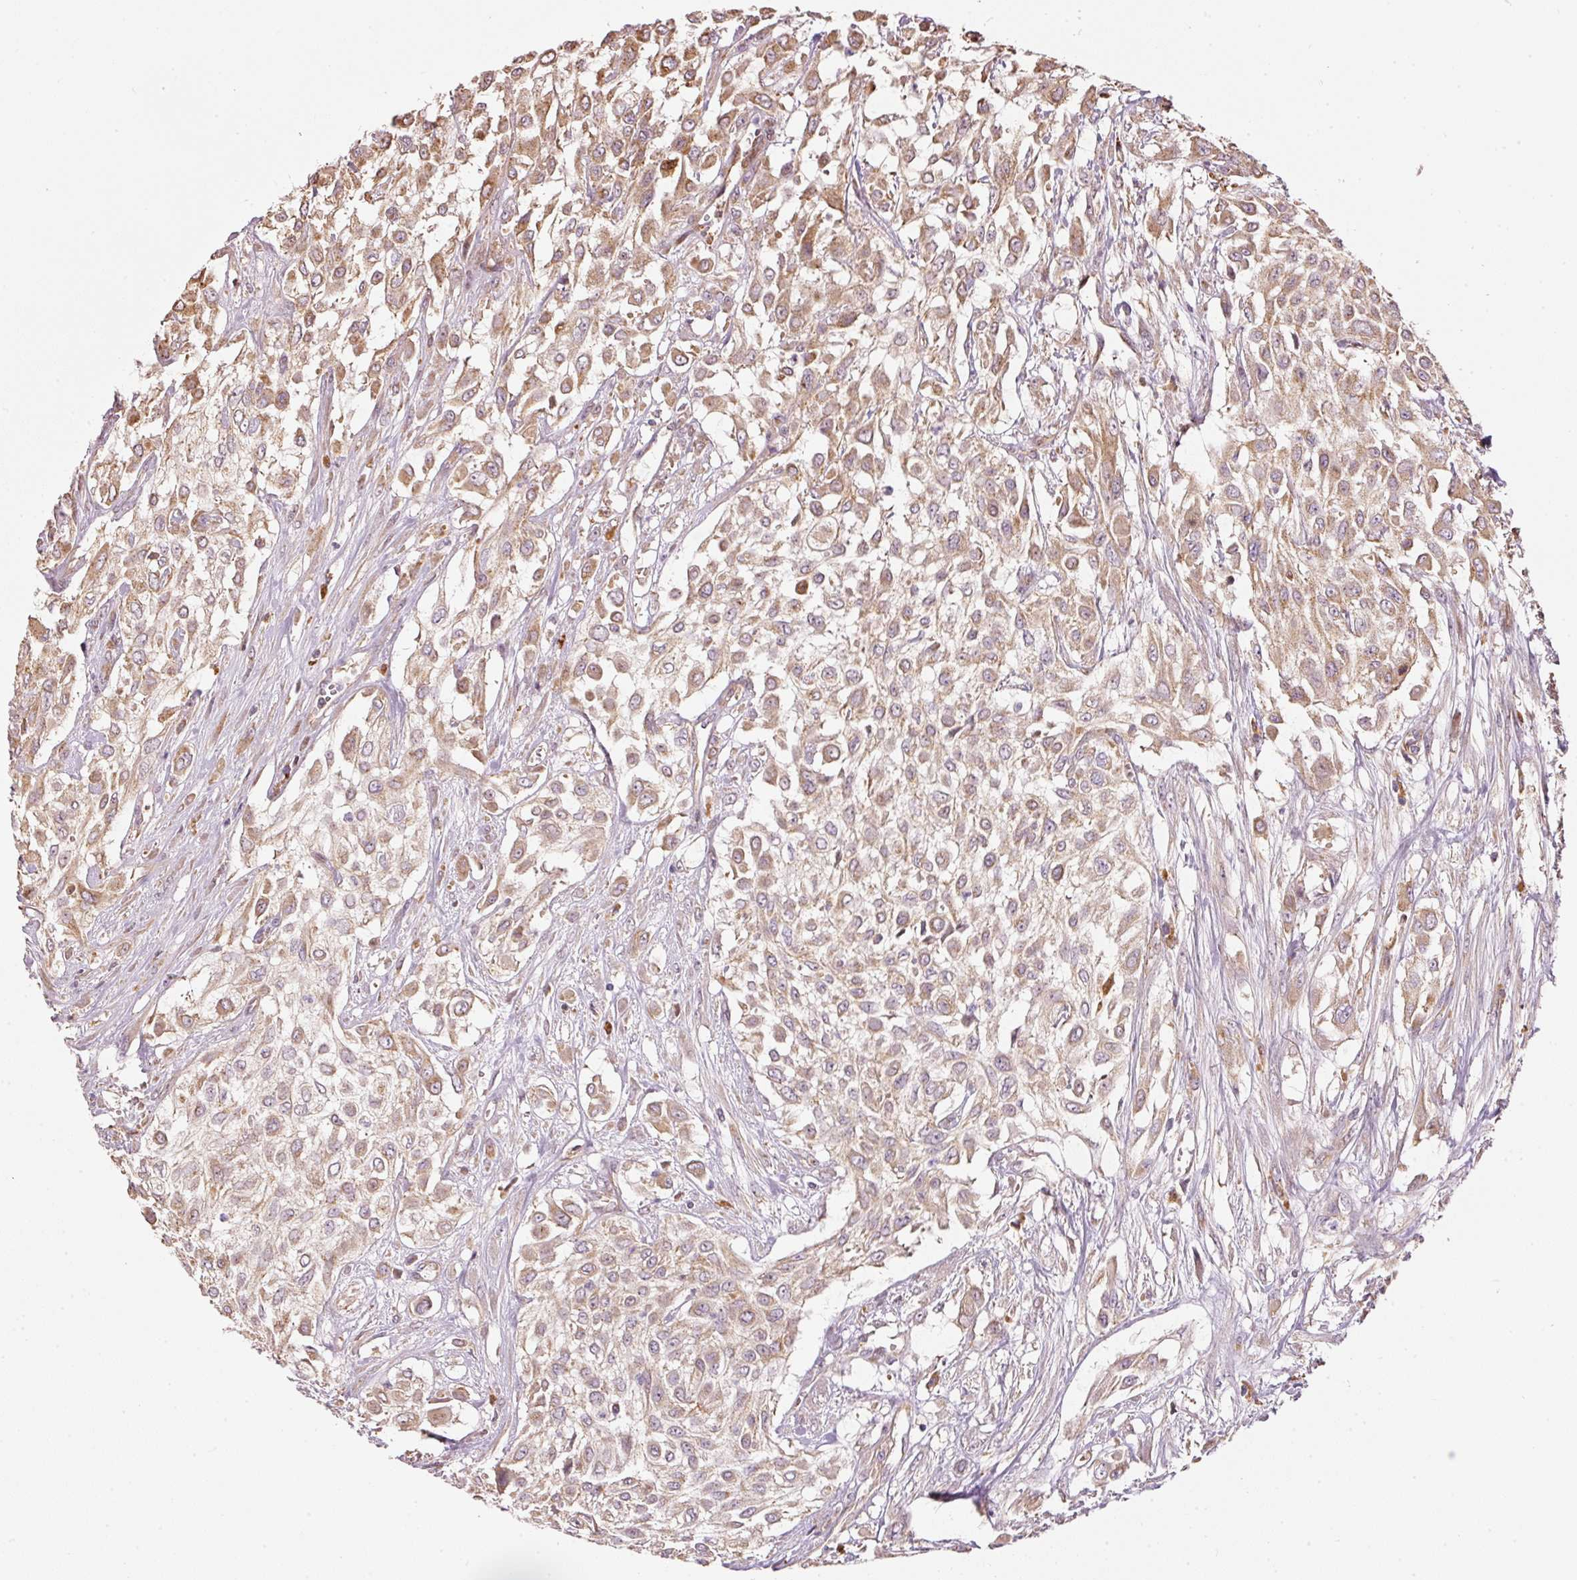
{"staining": {"intensity": "moderate", "quantity": ">75%", "location": "cytoplasmic/membranous"}, "tissue": "urothelial cancer", "cell_type": "Tumor cells", "image_type": "cancer", "snomed": [{"axis": "morphology", "description": "Urothelial carcinoma, High grade"}, {"axis": "topography", "description": "Urinary bladder"}], "caption": "A photomicrograph showing moderate cytoplasmic/membranous staining in approximately >75% of tumor cells in high-grade urothelial carcinoma, as visualized by brown immunohistochemical staining.", "gene": "MTHFD1L", "patient": {"sex": "male", "age": 57}}